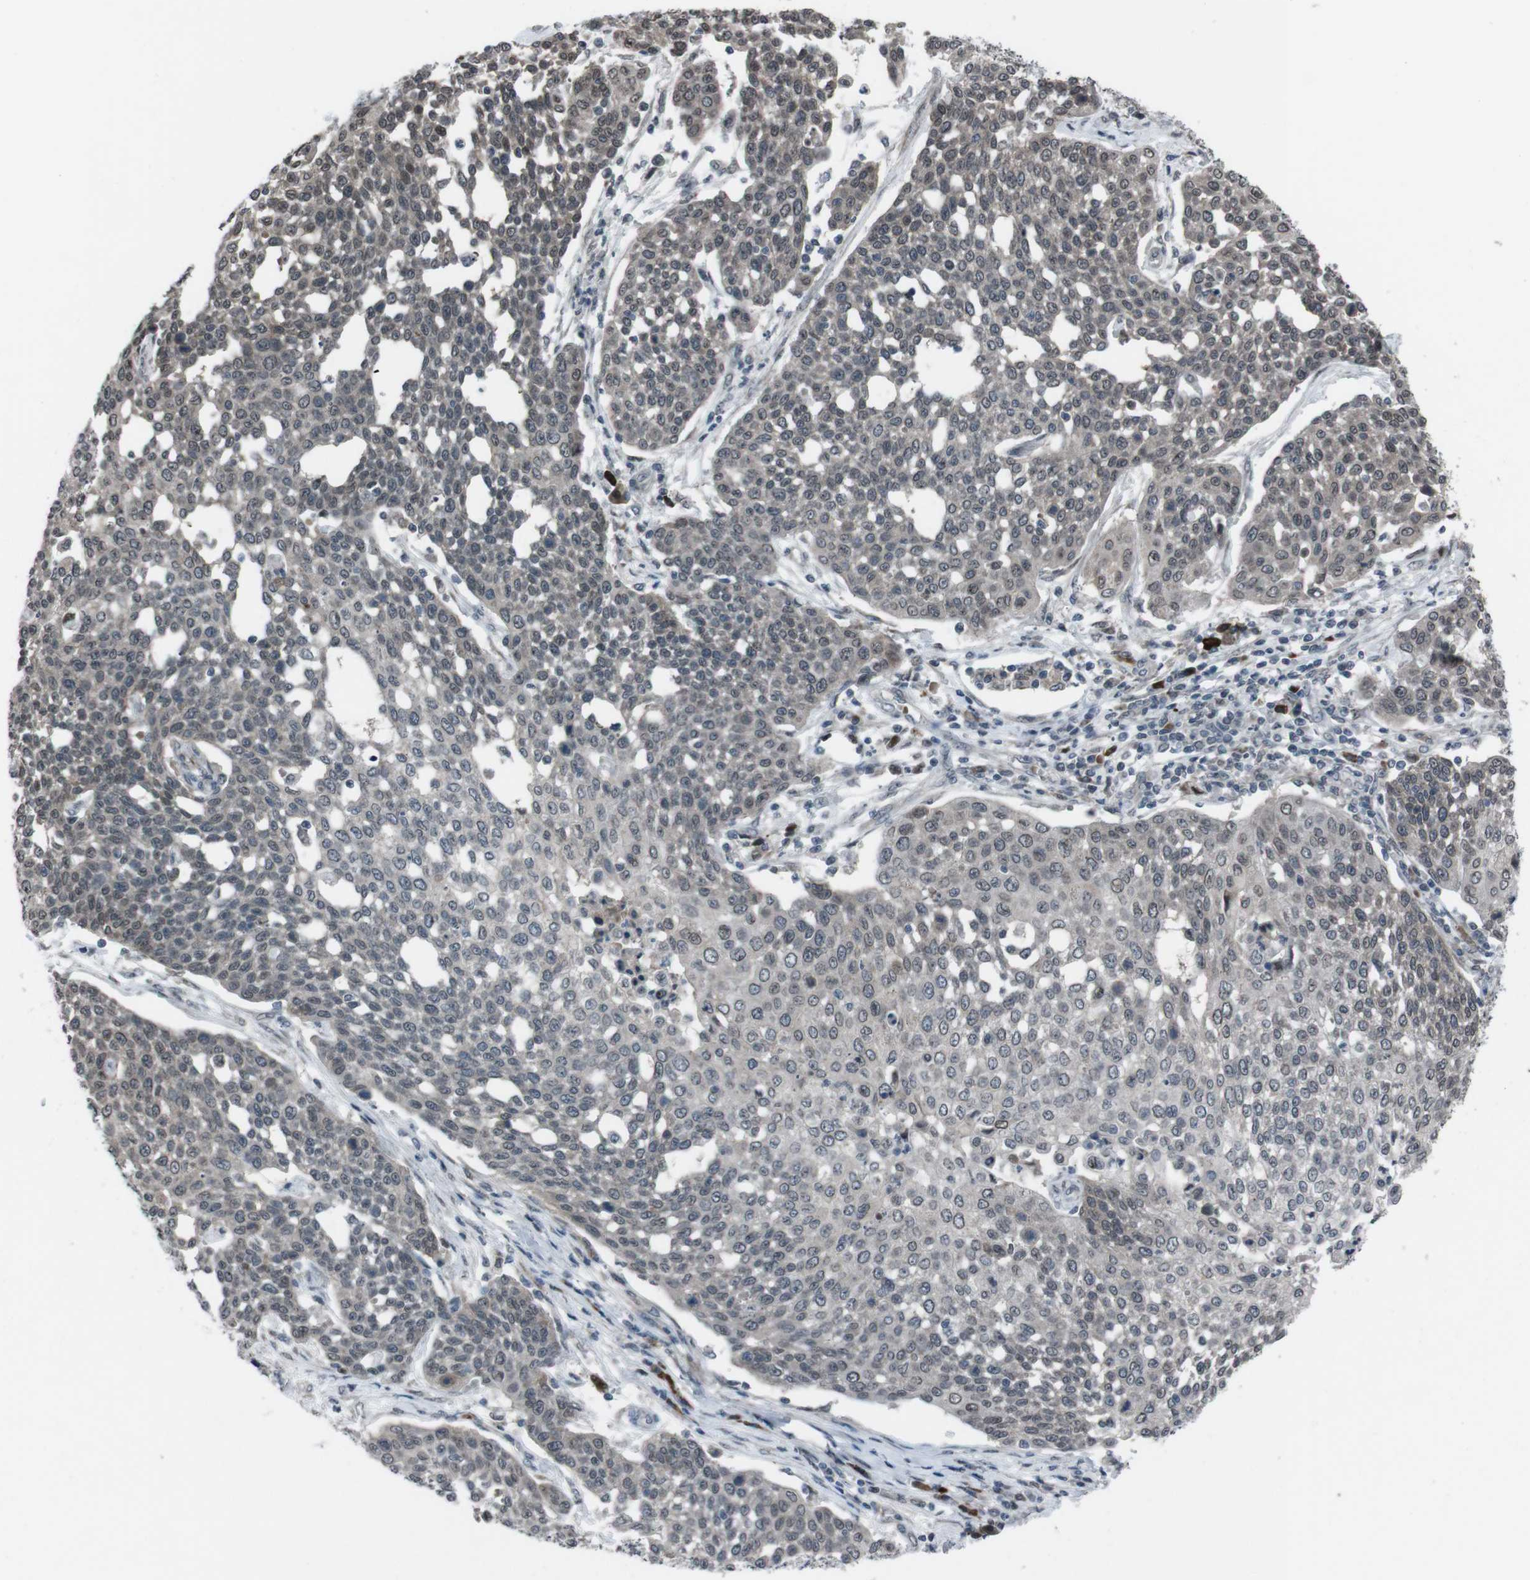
{"staining": {"intensity": "weak", "quantity": ">75%", "location": "cytoplasmic/membranous,nuclear"}, "tissue": "cervical cancer", "cell_type": "Tumor cells", "image_type": "cancer", "snomed": [{"axis": "morphology", "description": "Squamous cell carcinoma, NOS"}, {"axis": "topography", "description": "Cervix"}], "caption": "Immunohistochemistry (IHC) staining of cervical cancer (squamous cell carcinoma), which demonstrates low levels of weak cytoplasmic/membranous and nuclear positivity in approximately >75% of tumor cells indicating weak cytoplasmic/membranous and nuclear protein expression. The staining was performed using DAB (brown) for protein detection and nuclei were counterstained in hematoxylin (blue).", "gene": "SS18L1", "patient": {"sex": "female", "age": 34}}